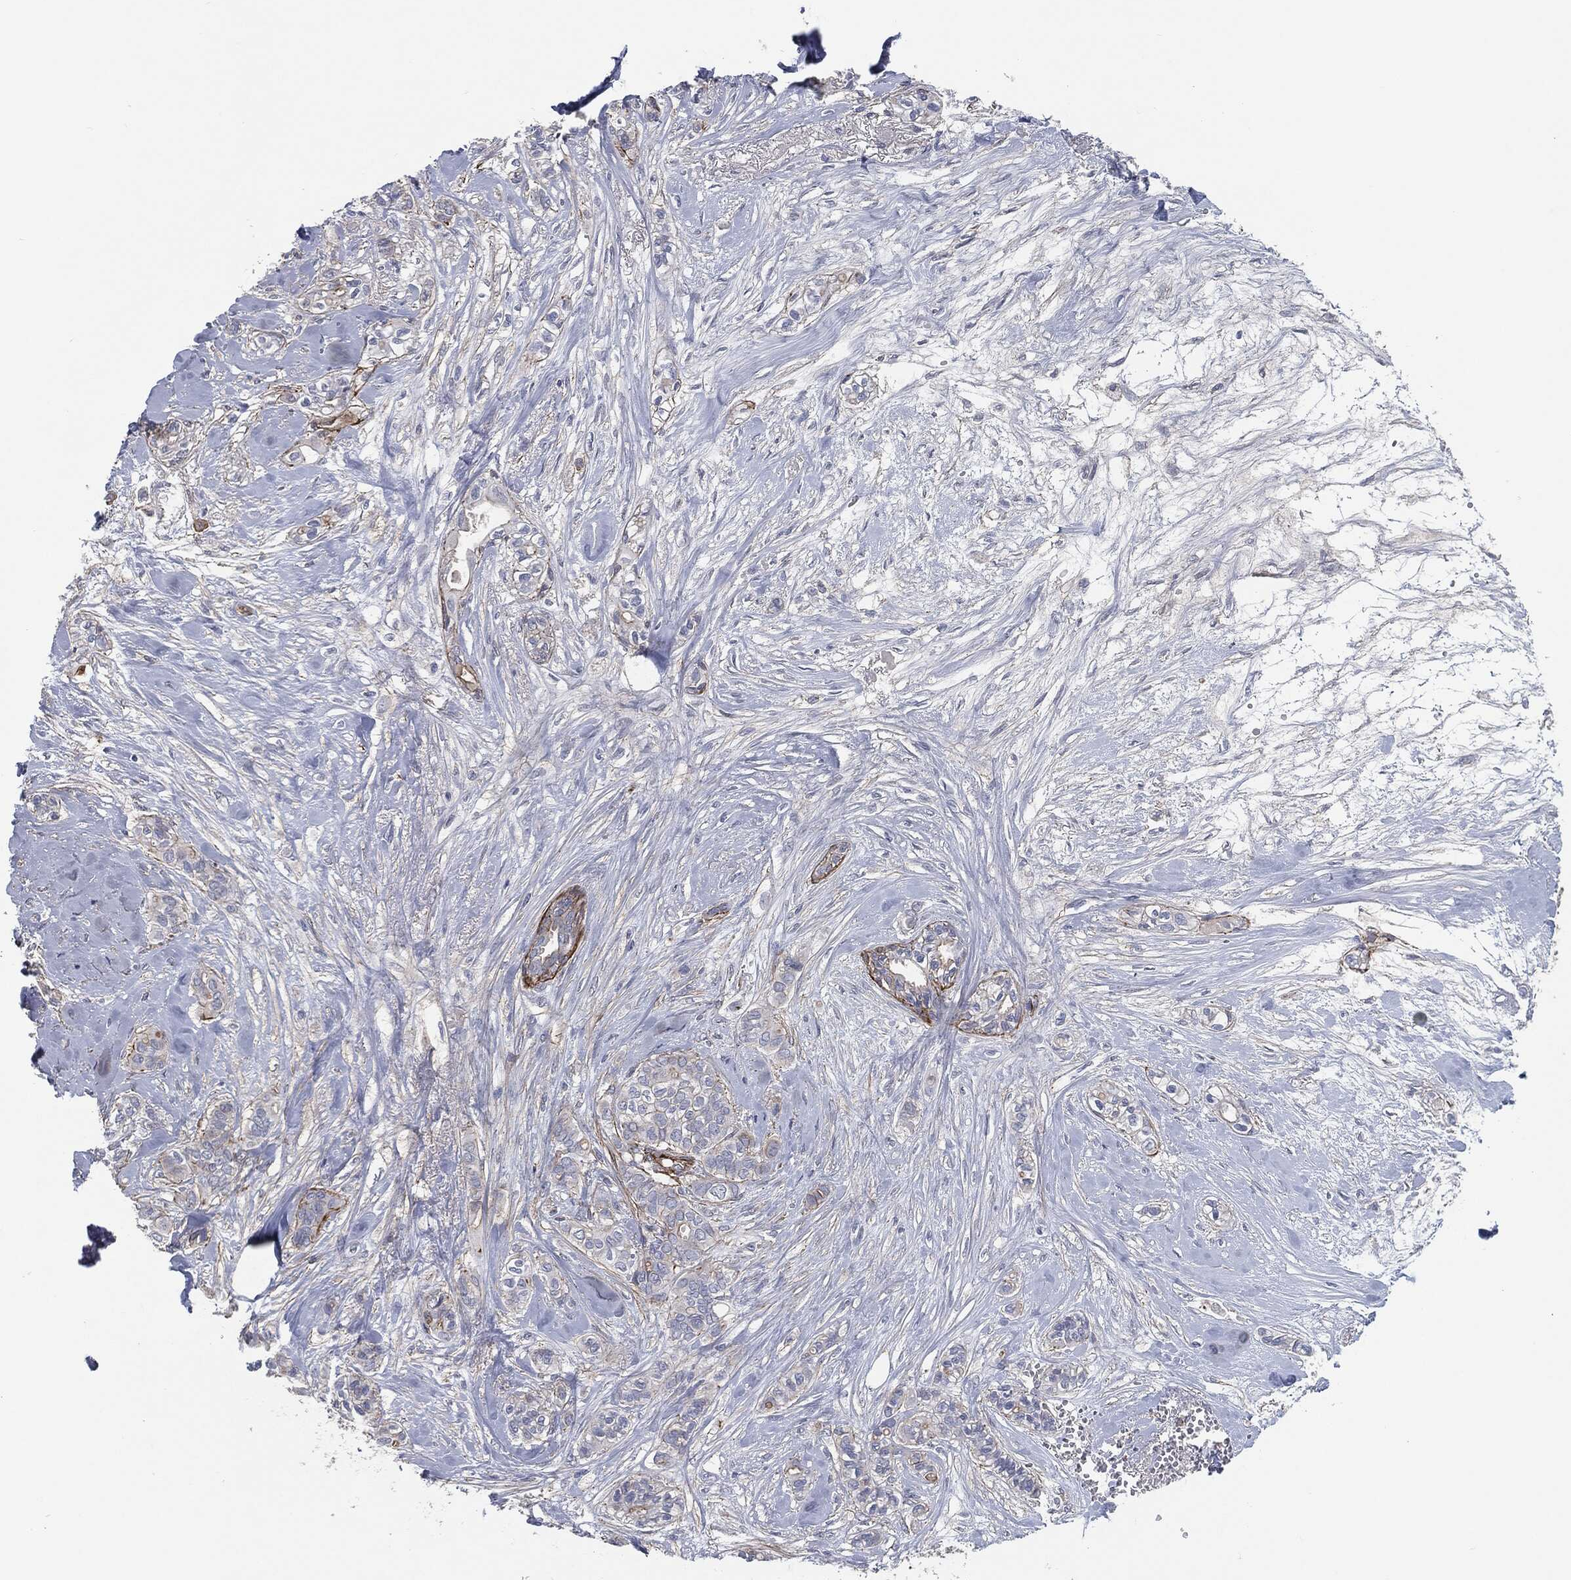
{"staining": {"intensity": "negative", "quantity": "none", "location": "none"}, "tissue": "breast cancer", "cell_type": "Tumor cells", "image_type": "cancer", "snomed": [{"axis": "morphology", "description": "Duct carcinoma"}, {"axis": "topography", "description": "Breast"}], "caption": "This histopathology image is of breast cancer stained with immunohistochemistry to label a protein in brown with the nuclei are counter-stained blue. There is no positivity in tumor cells. The staining is performed using DAB brown chromogen with nuclei counter-stained in using hematoxylin.", "gene": "SVIL", "patient": {"sex": "female", "age": 71}}